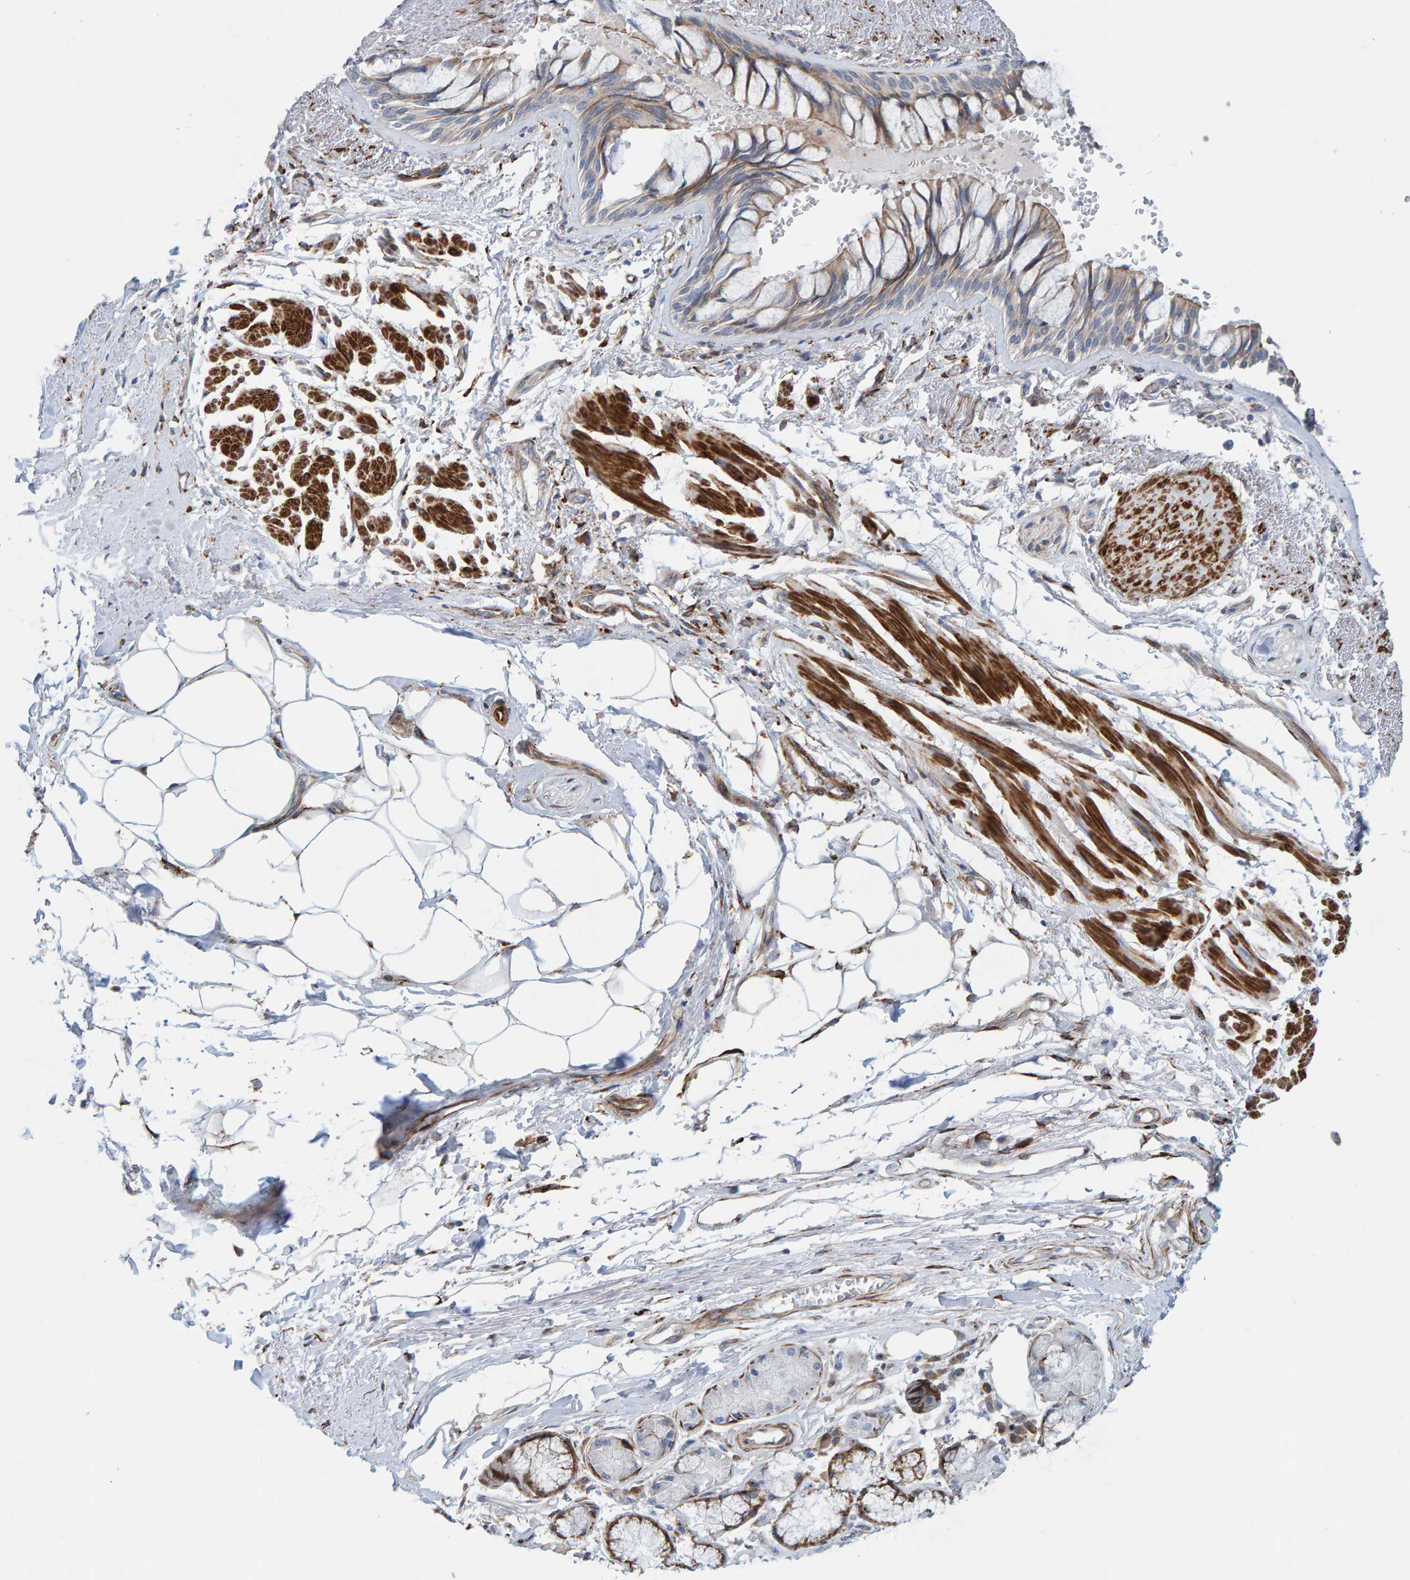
{"staining": {"intensity": "moderate", "quantity": ">75%", "location": "cytoplasmic/membranous"}, "tissue": "bronchus", "cell_type": "Respiratory epithelial cells", "image_type": "normal", "snomed": [{"axis": "morphology", "description": "Normal tissue, NOS"}, {"axis": "topography", "description": "Bronchus"}], "caption": "This is a histology image of IHC staining of unremarkable bronchus, which shows moderate staining in the cytoplasmic/membranous of respiratory epithelial cells.", "gene": "MMP16", "patient": {"sex": "male", "age": 66}}